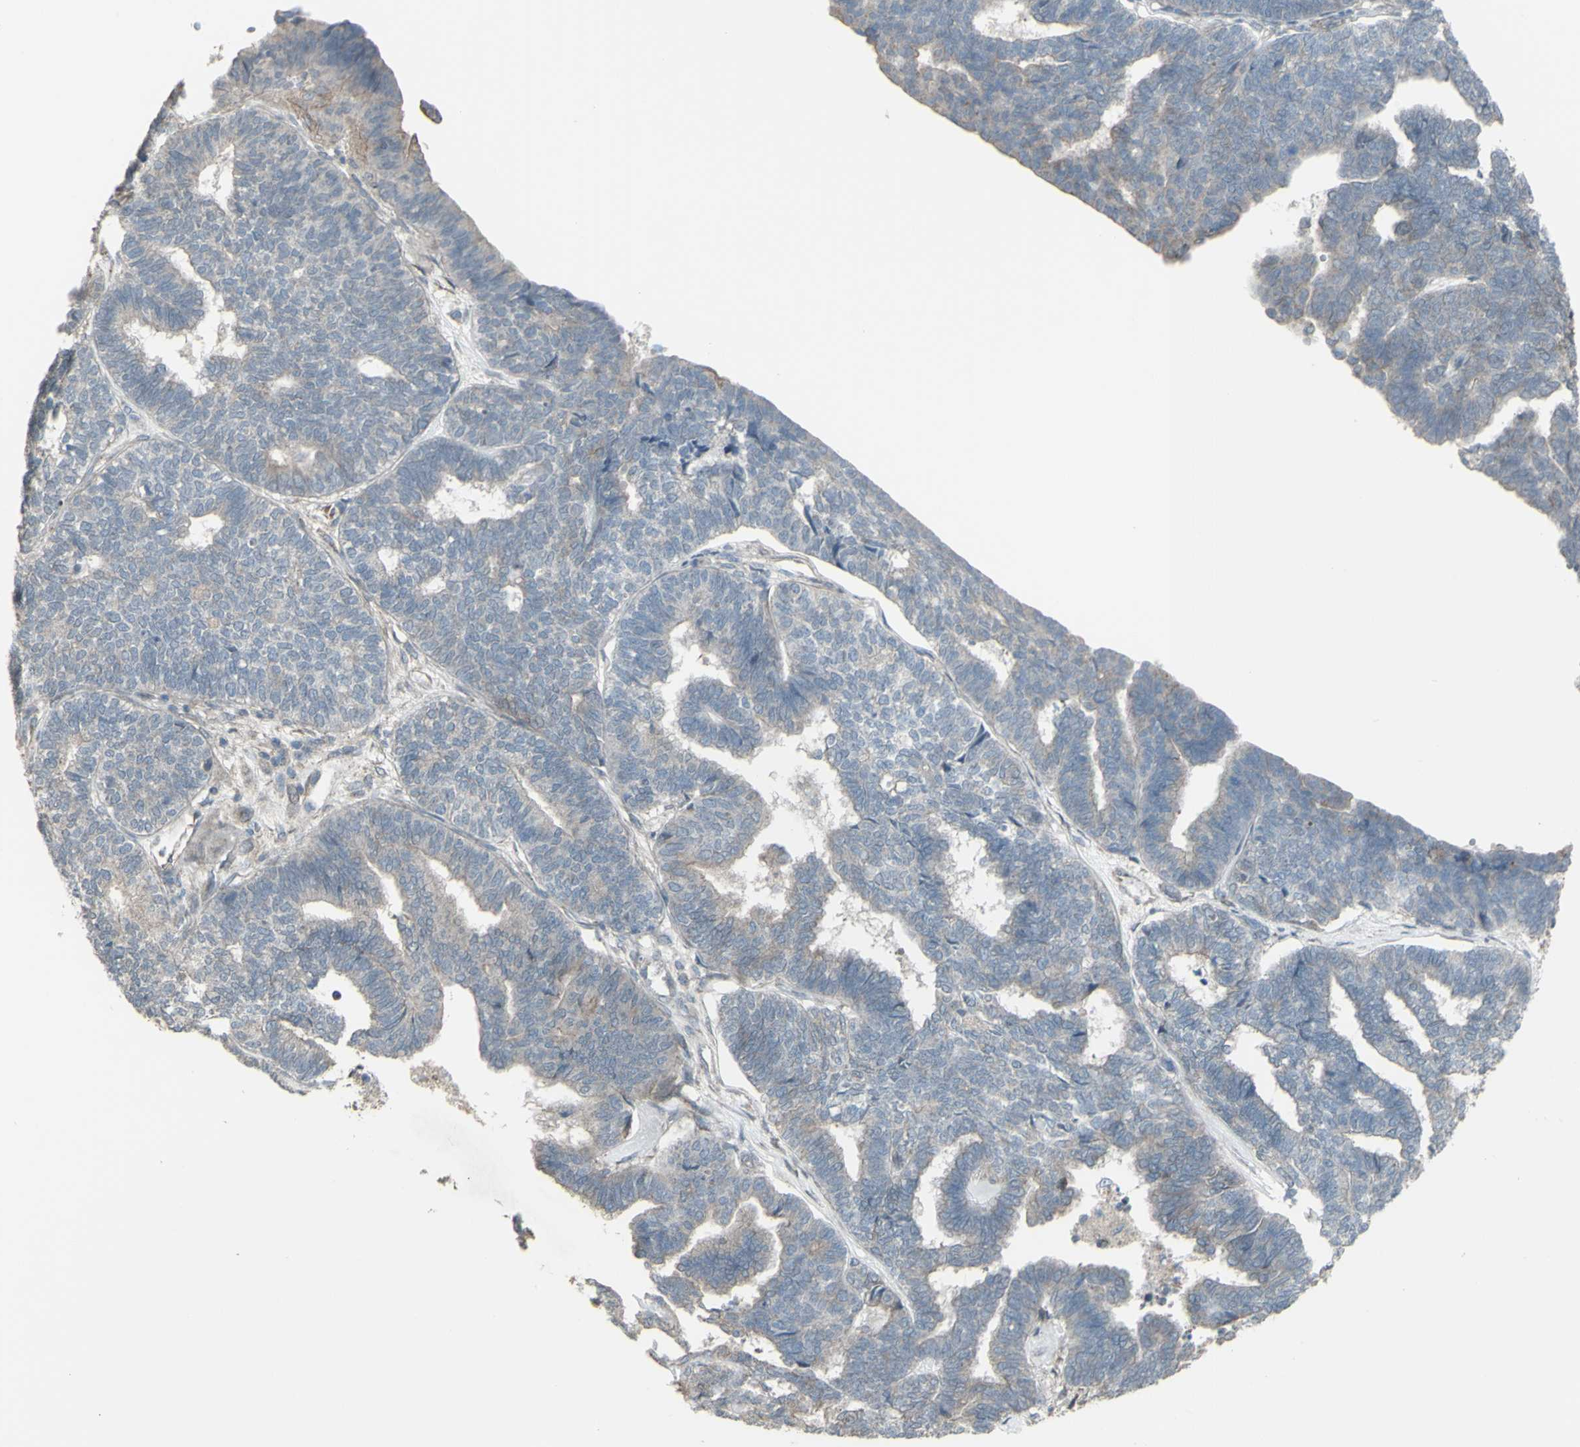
{"staining": {"intensity": "weak", "quantity": ">75%", "location": "cytoplasmic/membranous"}, "tissue": "endometrial cancer", "cell_type": "Tumor cells", "image_type": "cancer", "snomed": [{"axis": "morphology", "description": "Adenocarcinoma, NOS"}, {"axis": "topography", "description": "Endometrium"}], "caption": "A brown stain labels weak cytoplasmic/membranous staining of a protein in human endometrial cancer tumor cells.", "gene": "GRAMD1B", "patient": {"sex": "female", "age": 70}}